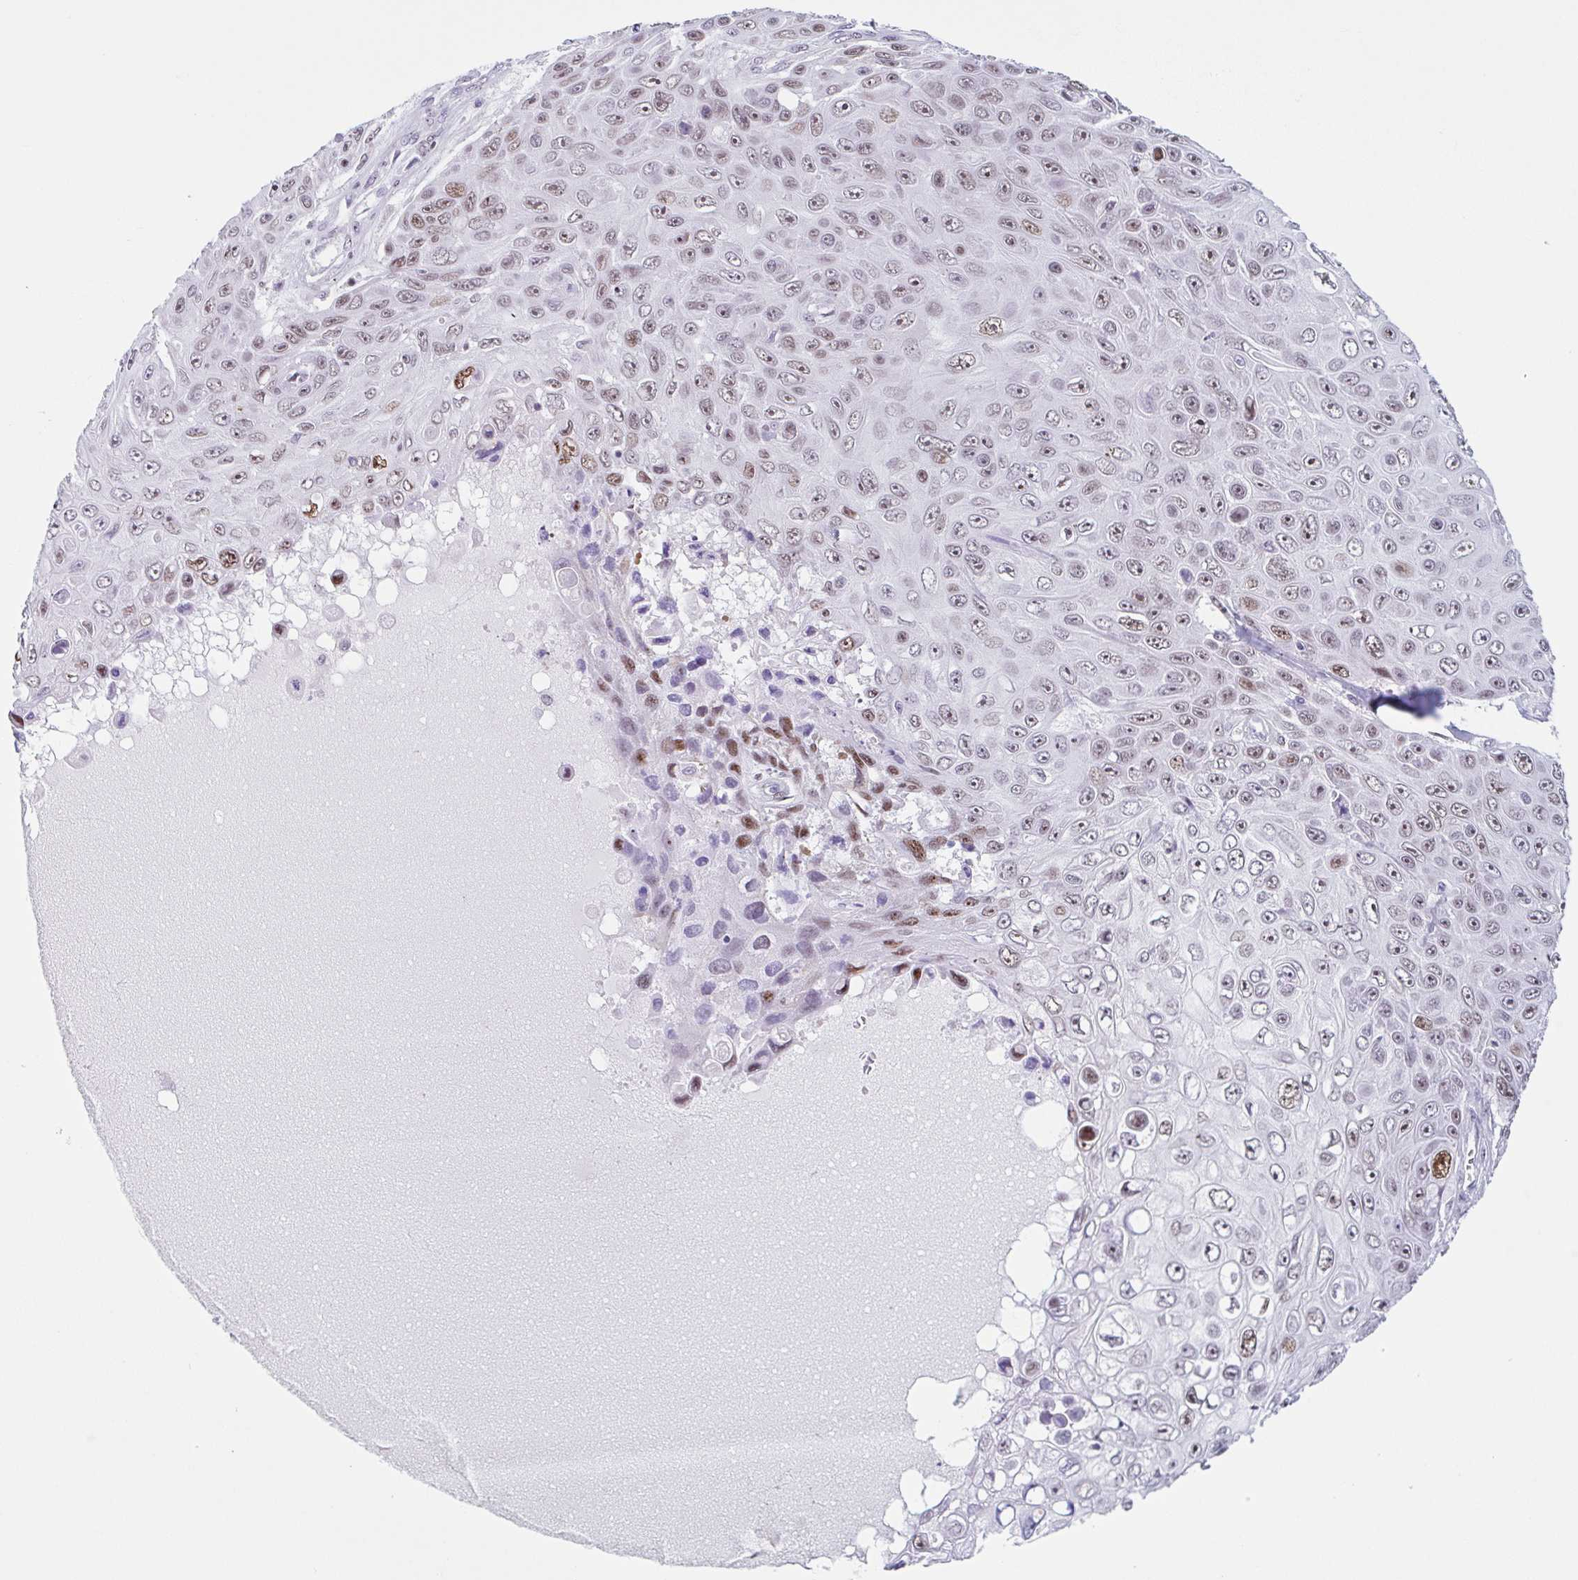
{"staining": {"intensity": "moderate", "quantity": ">75%", "location": "nuclear"}, "tissue": "skin cancer", "cell_type": "Tumor cells", "image_type": "cancer", "snomed": [{"axis": "morphology", "description": "Squamous cell carcinoma, NOS"}, {"axis": "topography", "description": "Skin"}], "caption": "This image displays skin cancer stained with immunohistochemistry to label a protein in brown. The nuclear of tumor cells show moderate positivity for the protein. Nuclei are counter-stained blue.", "gene": "LENG9", "patient": {"sex": "male", "age": 82}}